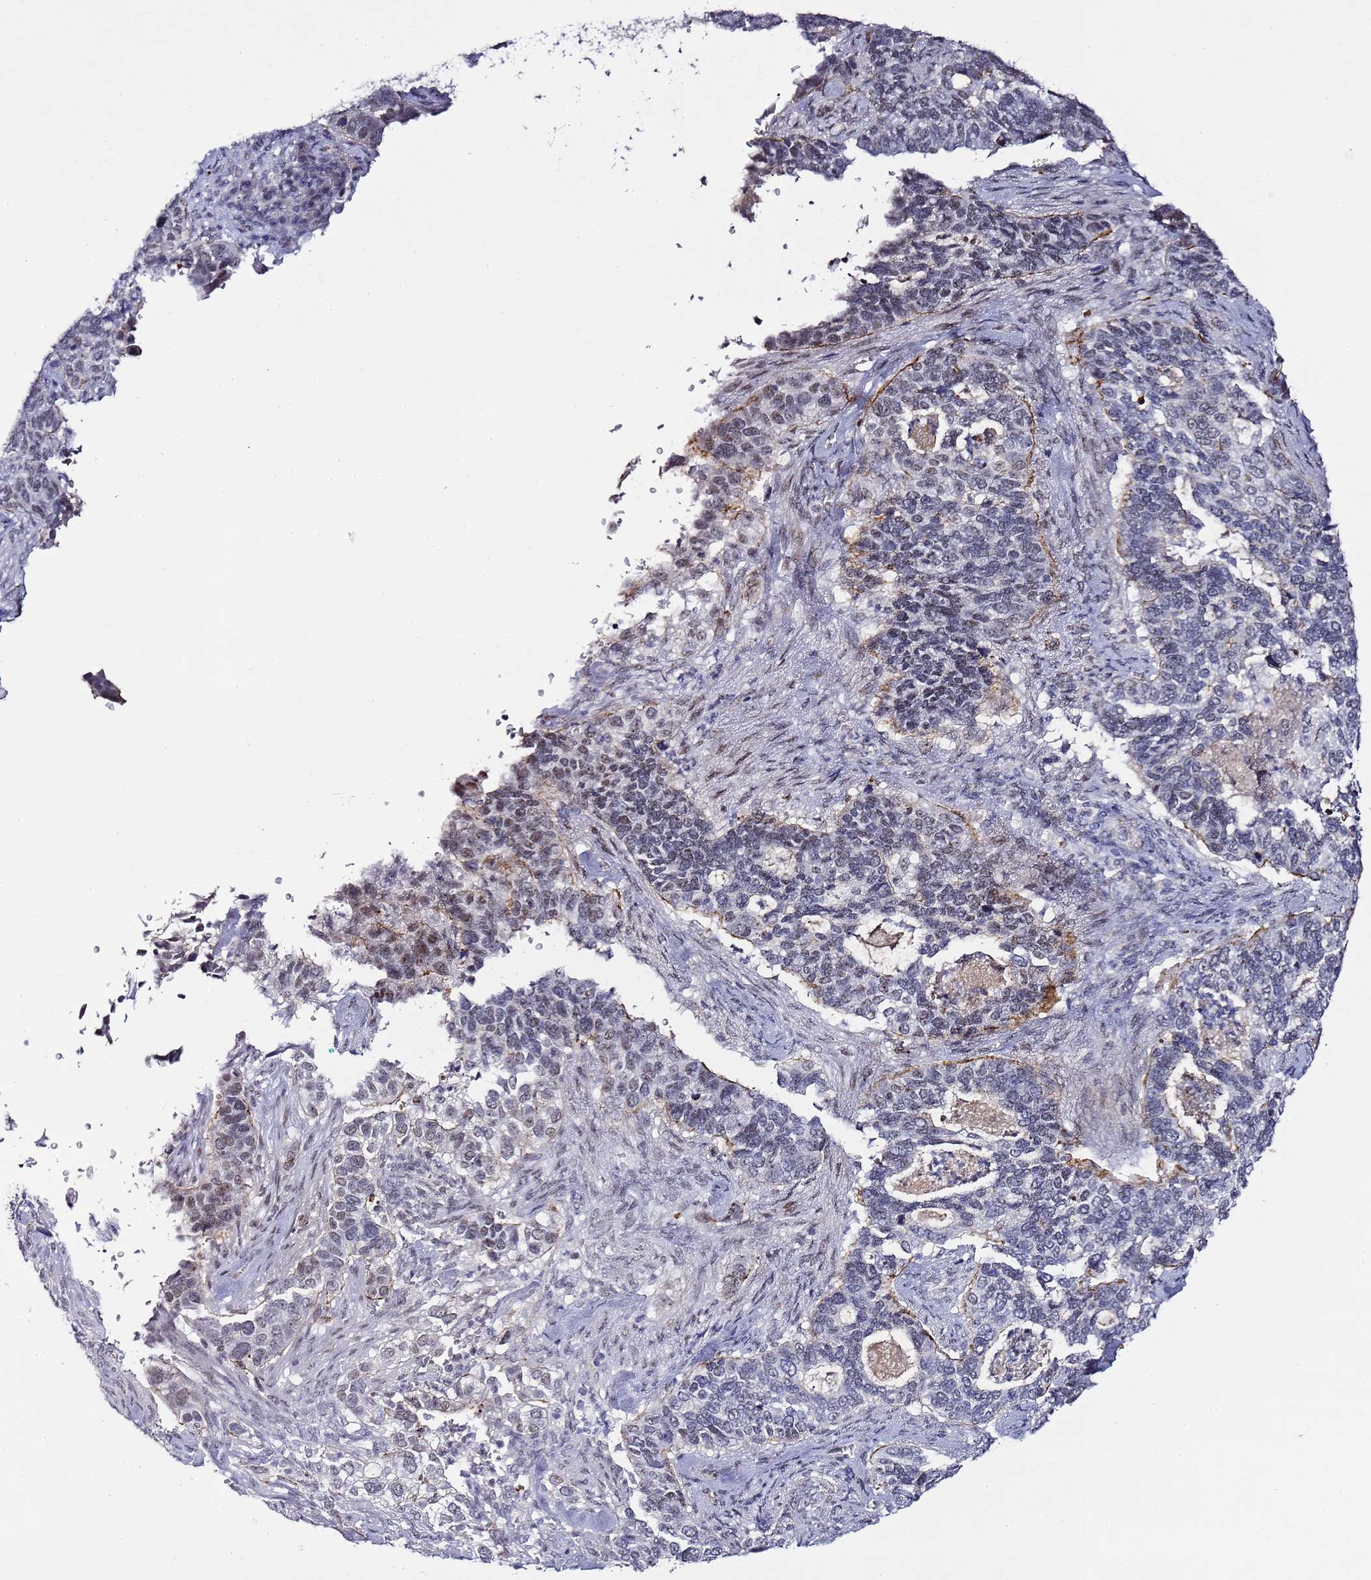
{"staining": {"intensity": "weak", "quantity": "<25%", "location": "nuclear"}, "tissue": "cervical cancer", "cell_type": "Tumor cells", "image_type": "cancer", "snomed": [{"axis": "morphology", "description": "Squamous cell carcinoma, NOS"}, {"axis": "topography", "description": "Cervix"}], "caption": "Immunohistochemistry photomicrograph of neoplastic tissue: human cervical cancer stained with DAB (3,3'-diaminobenzidine) demonstrates no significant protein staining in tumor cells.", "gene": "PSMA7", "patient": {"sex": "female", "age": 38}}